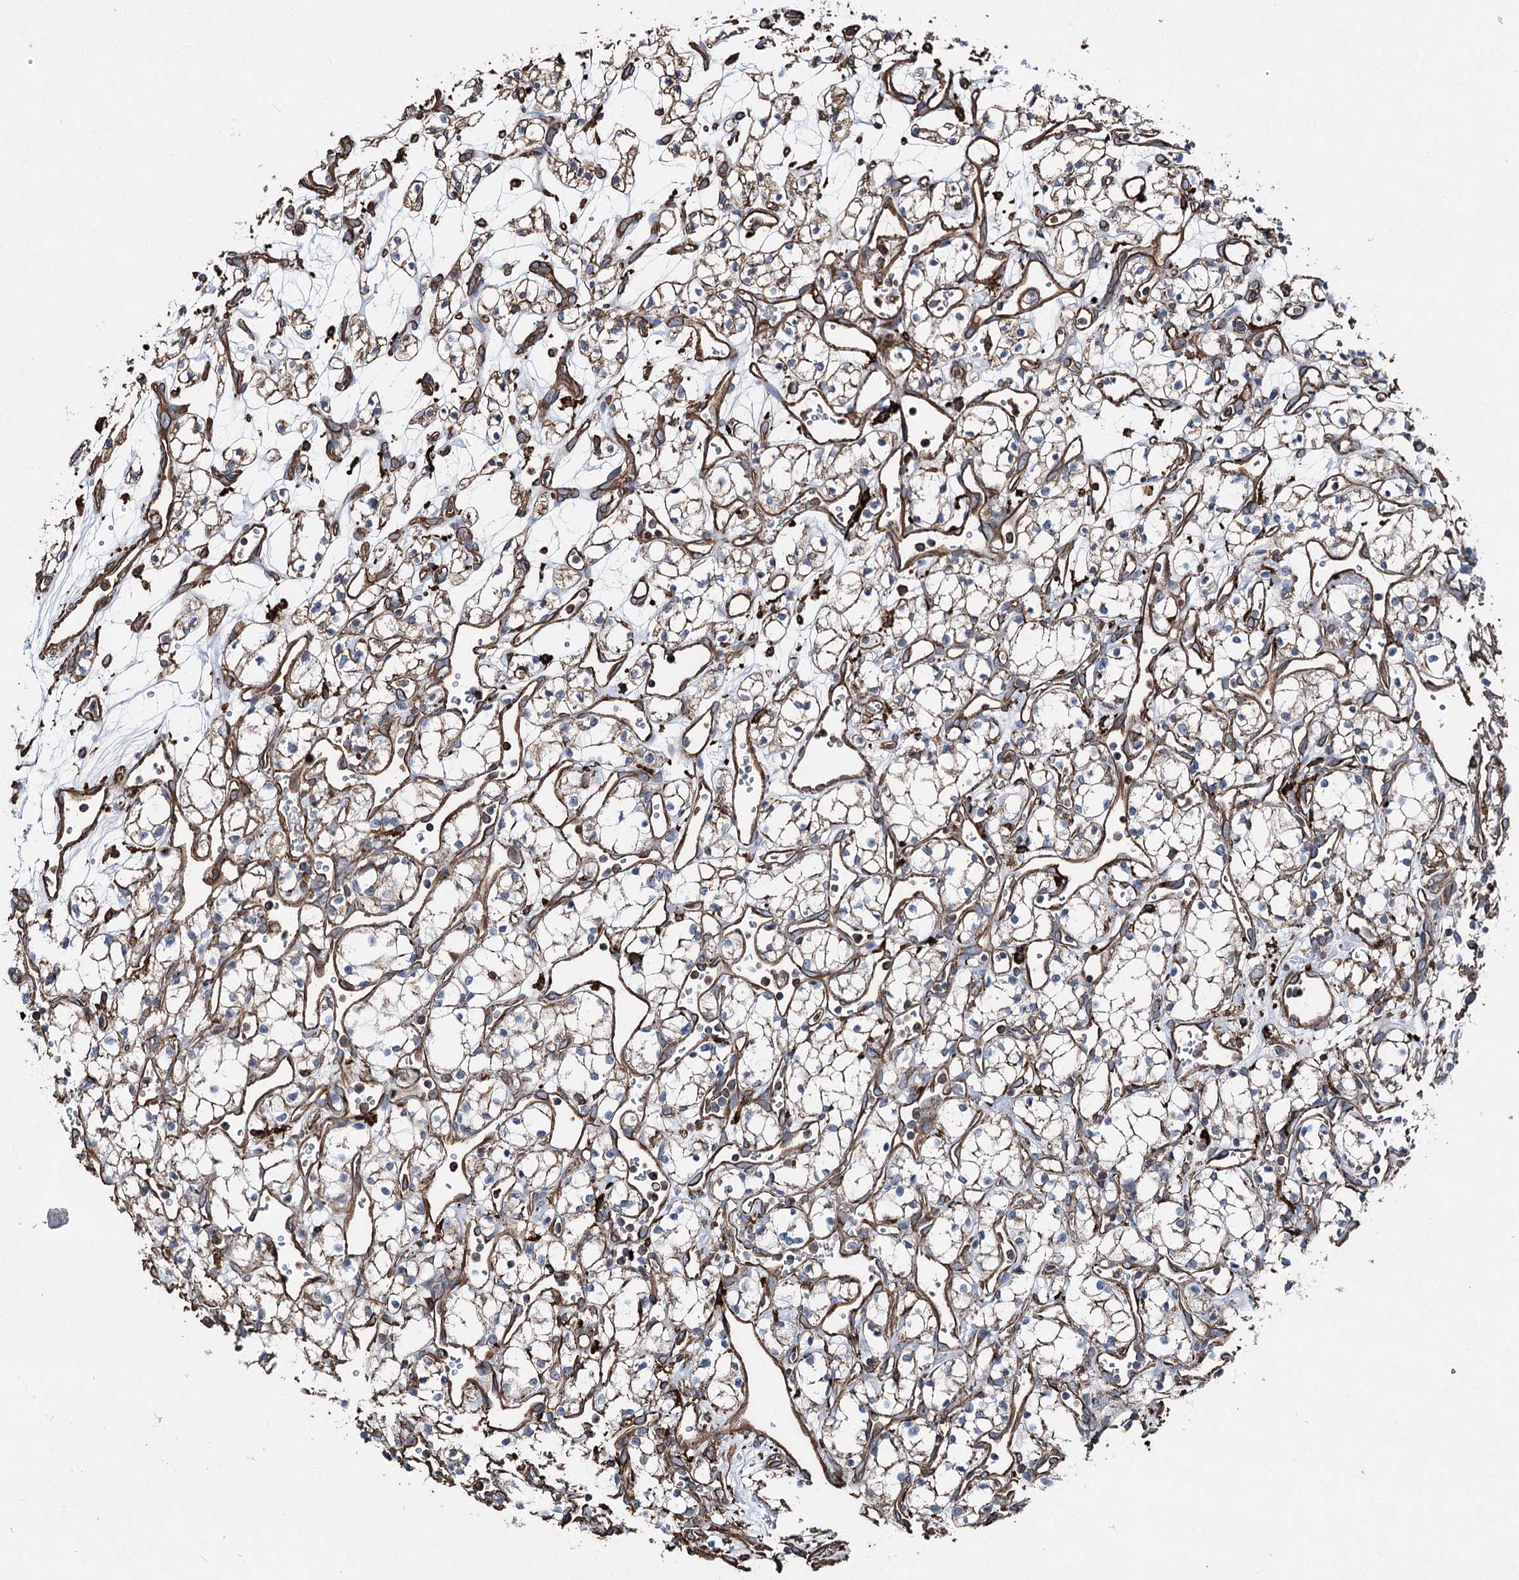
{"staining": {"intensity": "weak", "quantity": ">75%", "location": "cytoplasmic/membranous"}, "tissue": "renal cancer", "cell_type": "Tumor cells", "image_type": "cancer", "snomed": [{"axis": "morphology", "description": "Adenocarcinoma, NOS"}, {"axis": "topography", "description": "Kidney"}], "caption": "Renal cancer (adenocarcinoma) stained for a protein (brown) shows weak cytoplasmic/membranous positive expression in approximately >75% of tumor cells.", "gene": "CLEC4M", "patient": {"sex": "male", "age": 59}}